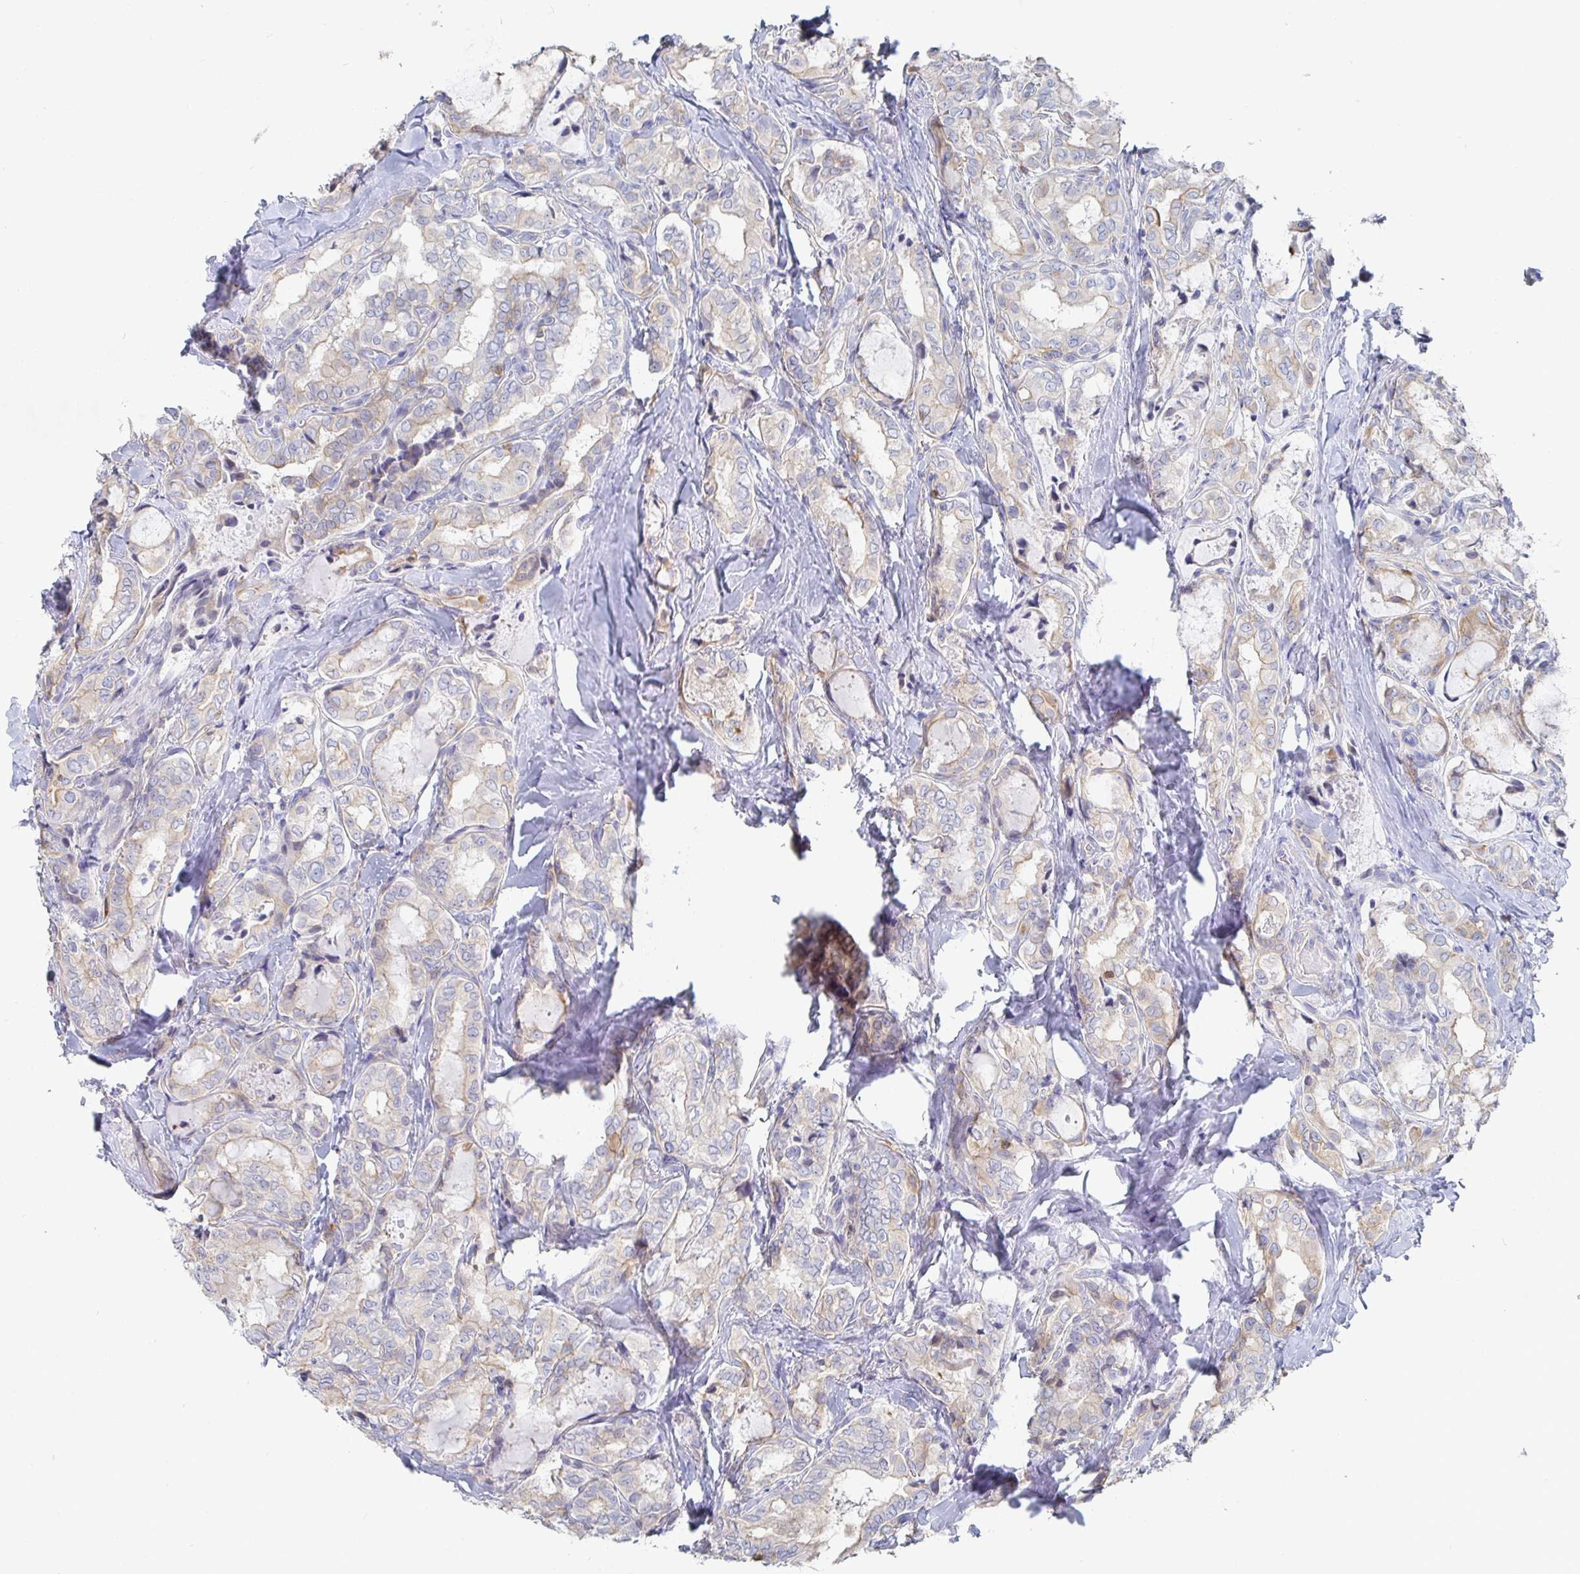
{"staining": {"intensity": "weak", "quantity": "<25%", "location": "cytoplasmic/membranous"}, "tissue": "thyroid cancer", "cell_type": "Tumor cells", "image_type": "cancer", "snomed": [{"axis": "morphology", "description": "Papillary adenocarcinoma, NOS"}, {"axis": "topography", "description": "Thyroid gland"}], "caption": "This micrograph is of papillary adenocarcinoma (thyroid) stained with immunohistochemistry (IHC) to label a protein in brown with the nuclei are counter-stained blue. There is no expression in tumor cells.", "gene": "PIK3CD", "patient": {"sex": "female", "age": 75}}